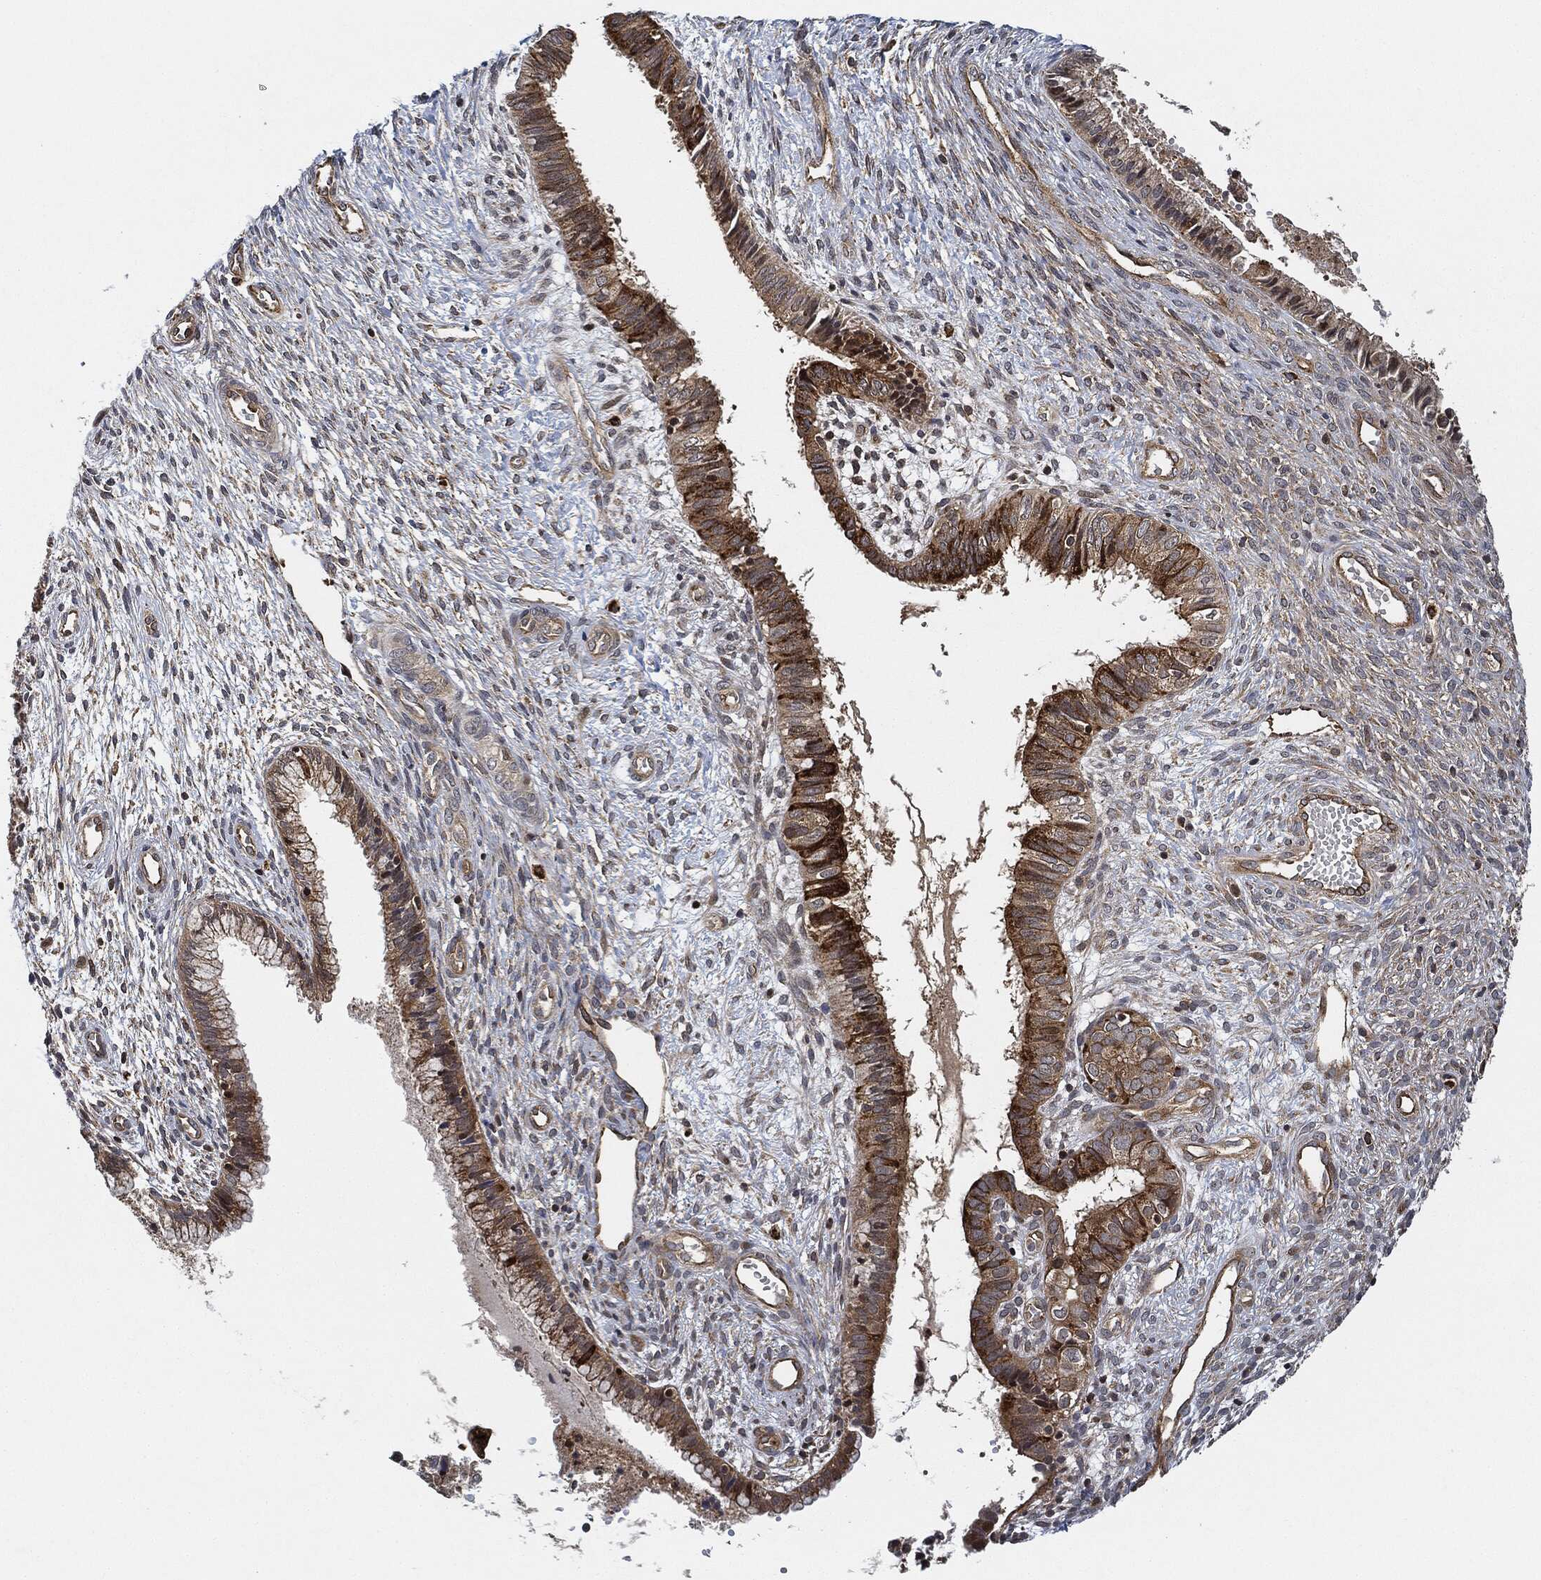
{"staining": {"intensity": "strong", "quantity": "<25%", "location": "cytoplasmic/membranous,nuclear"}, "tissue": "cervical cancer", "cell_type": "Tumor cells", "image_type": "cancer", "snomed": [{"axis": "morphology", "description": "Normal tissue, NOS"}, {"axis": "morphology", "description": "Squamous cell carcinoma, NOS"}, {"axis": "topography", "description": "Cervix"}], "caption": "A high-resolution micrograph shows immunohistochemistry staining of cervical cancer, which exhibits strong cytoplasmic/membranous and nuclear staining in approximately <25% of tumor cells.", "gene": "MAP3K3", "patient": {"sex": "female", "age": 39}}